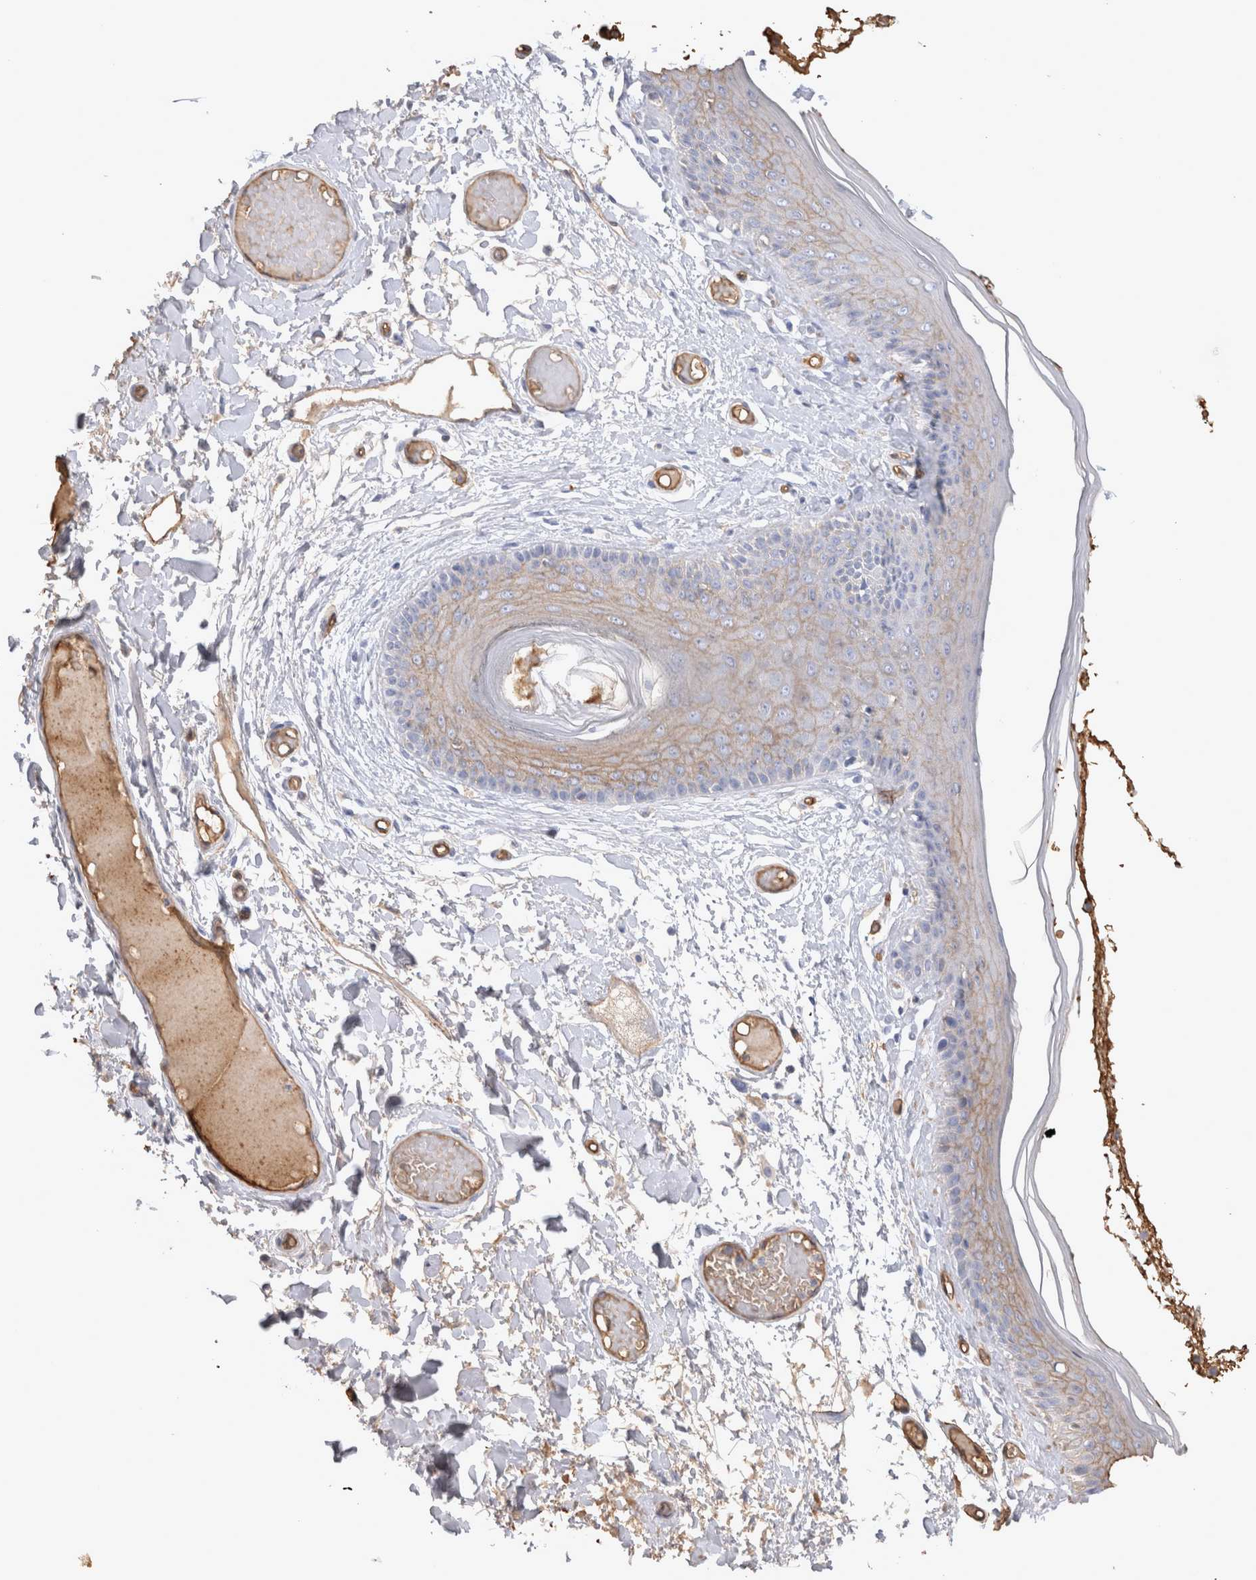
{"staining": {"intensity": "moderate", "quantity": "<25%", "location": "cytoplasmic/membranous"}, "tissue": "skin", "cell_type": "Epidermal cells", "image_type": "normal", "snomed": [{"axis": "morphology", "description": "Normal tissue, NOS"}, {"axis": "topography", "description": "Vulva"}], "caption": "DAB (3,3'-diaminobenzidine) immunohistochemical staining of unremarkable skin exhibits moderate cytoplasmic/membranous protein expression in about <25% of epidermal cells. (Stains: DAB in brown, nuclei in blue, Microscopy: brightfield microscopy at high magnification).", "gene": "IL17RC", "patient": {"sex": "female", "age": 73}}